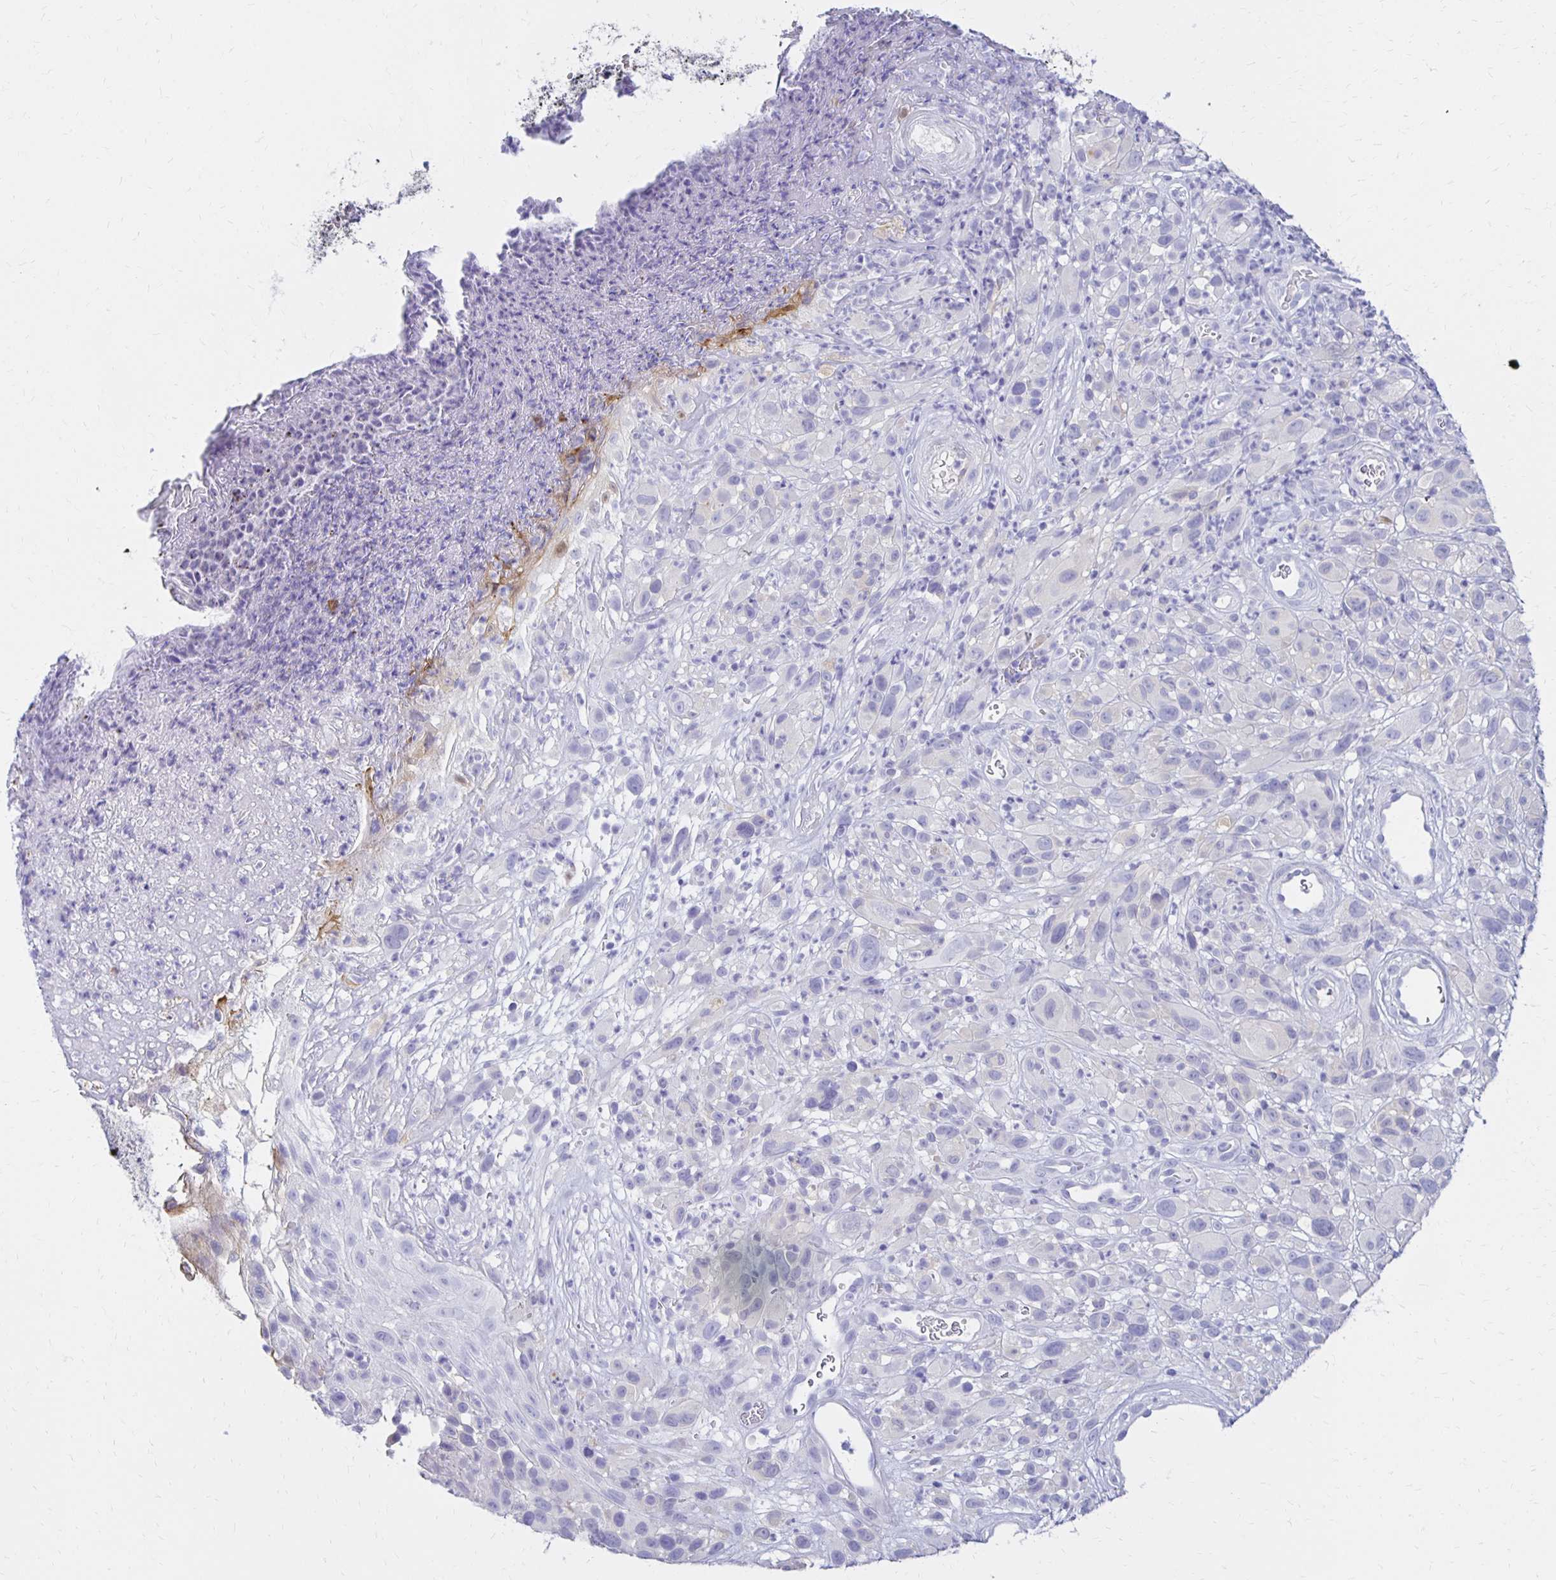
{"staining": {"intensity": "negative", "quantity": "none", "location": "none"}, "tissue": "melanoma", "cell_type": "Tumor cells", "image_type": "cancer", "snomed": [{"axis": "morphology", "description": "Malignant melanoma, NOS"}, {"axis": "topography", "description": "Skin"}], "caption": "Immunohistochemistry (IHC) image of melanoma stained for a protein (brown), which demonstrates no expression in tumor cells.", "gene": "FNTB", "patient": {"sex": "male", "age": 68}}